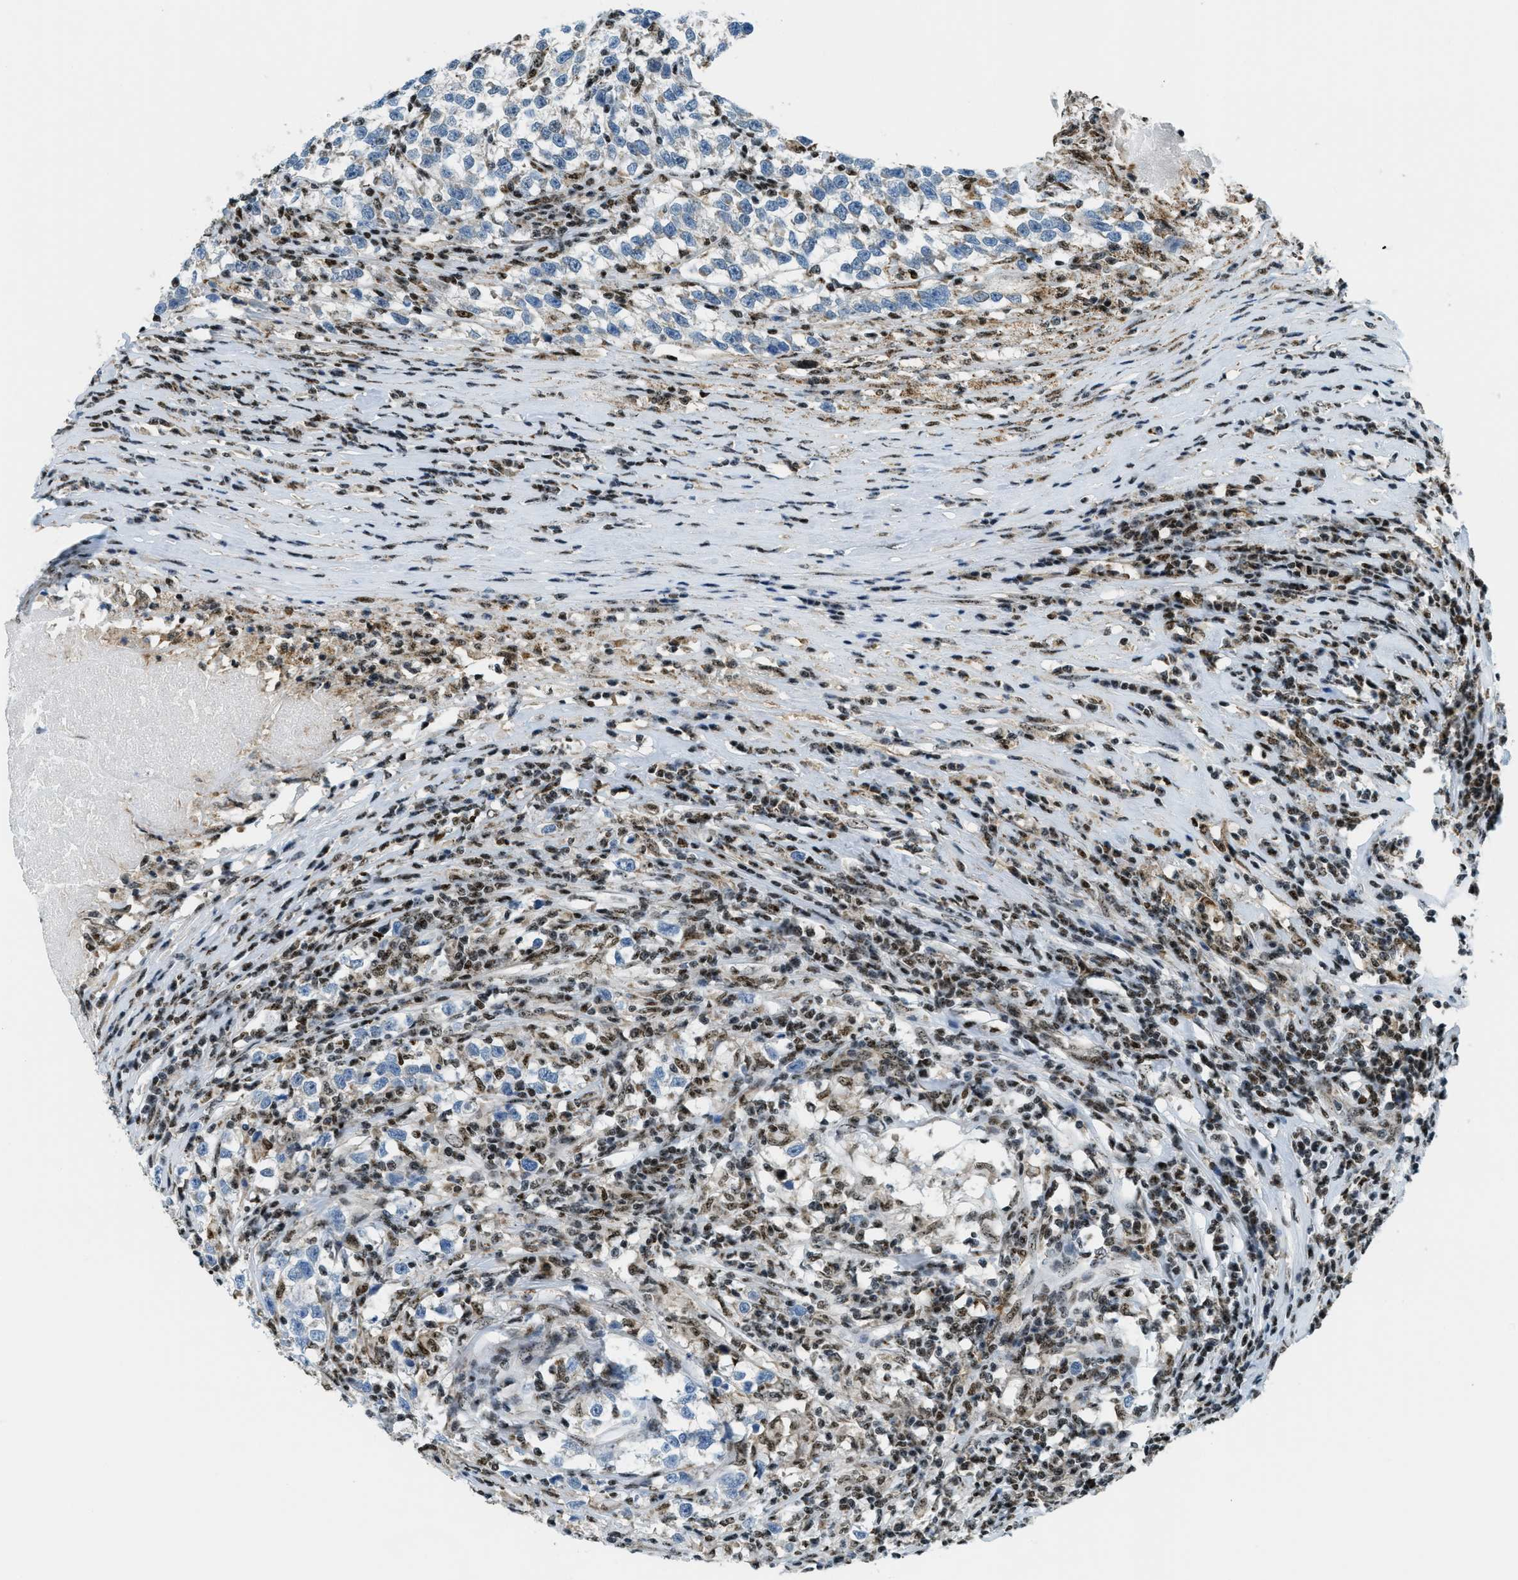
{"staining": {"intensity": "negative", "quantity": "none", "location": "none"}, "tissue": "testis cancer", "cell_type": "Tumor cells", "image_type": "cancer", "snomed": [{"axis": "morphology", "description": "Normal tissue, NOS"}, {"axis": "morphology", "description": "Seminoma, NOS"}, {"axis": "topography", "description": "Testis"}], "caption": "Testis seminoma was stained to show a protein in brown. There is no significant staining in tumor cells. Nuclei are stained in blue.", "gene": "SP100", "patient": {"sex": "male", "age": 43}}